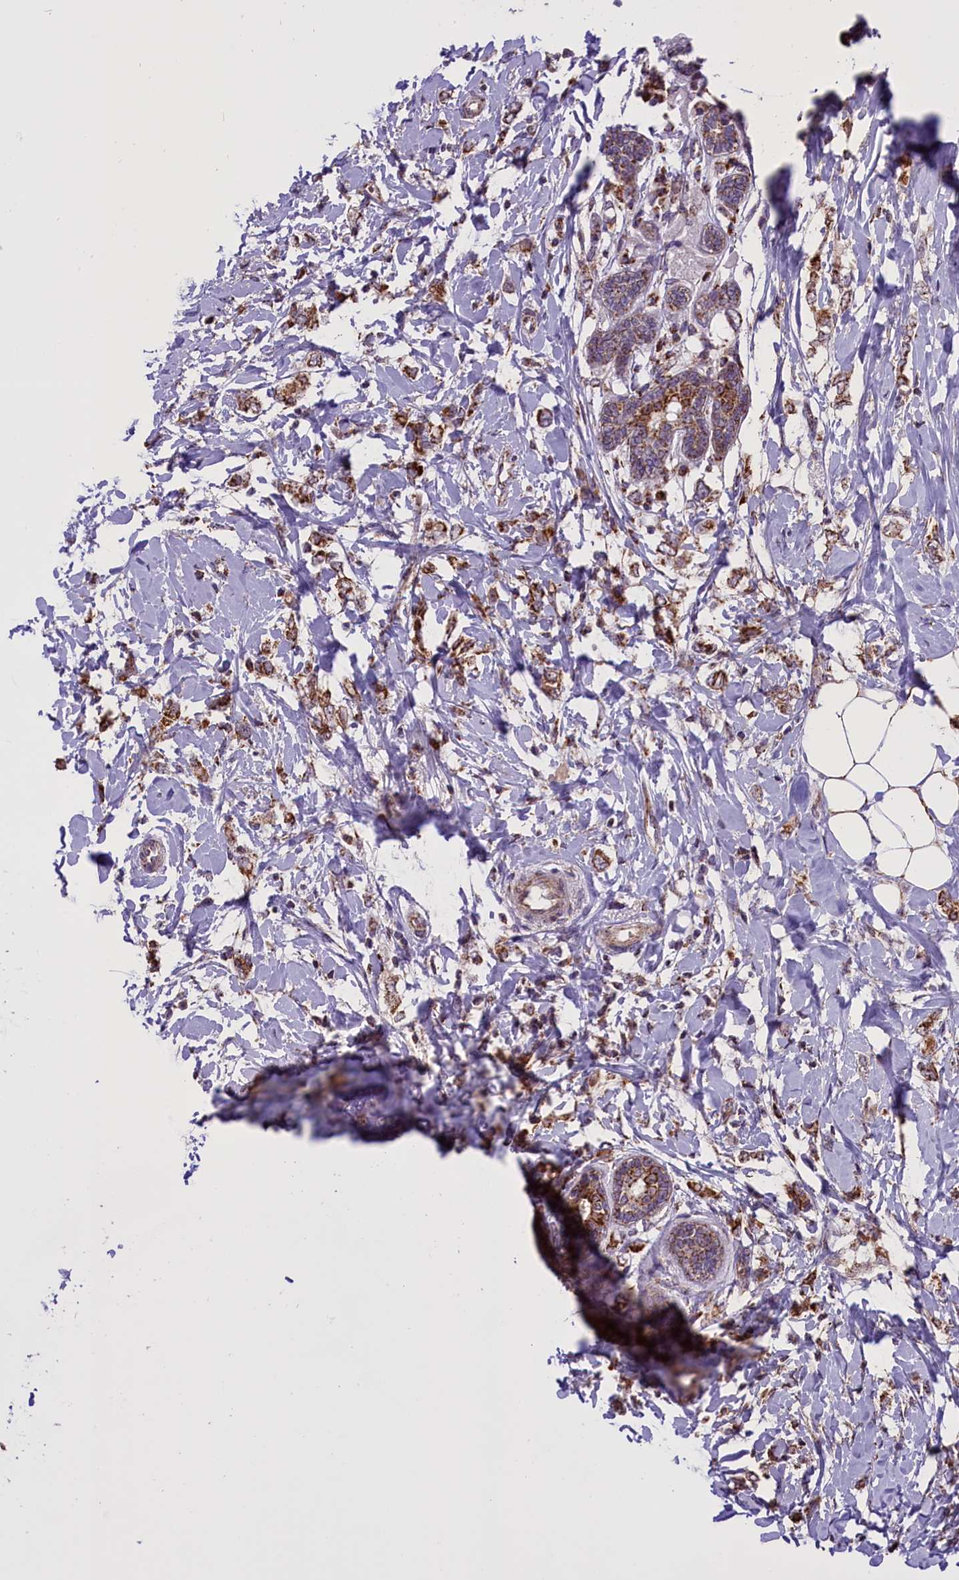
{"staining": {"intensity": "strong", "quantity": ">75%", "location": "cytoplasmic/membranous"}, "tissue": "breast cancer", "cell_type": "Tumor cells", "image_type": "cancer", "snomed": [{"axis": "morphology", "description": "Normal tissue, NOS"}, {"axis": "morphology", "description": "Lobular carcinoma"}, {"axis": "topography", "description": "Breast"}], "caption": "A micrograph showing strong cytoplasmic/membranous staining in approximately >75% of tumor cells in breast cancer (lobular carcinoma), as visualized by brown immunohistochemical staining.", "gene": "NDUFS5", "patient": {"sex": "female", "age": 47}}